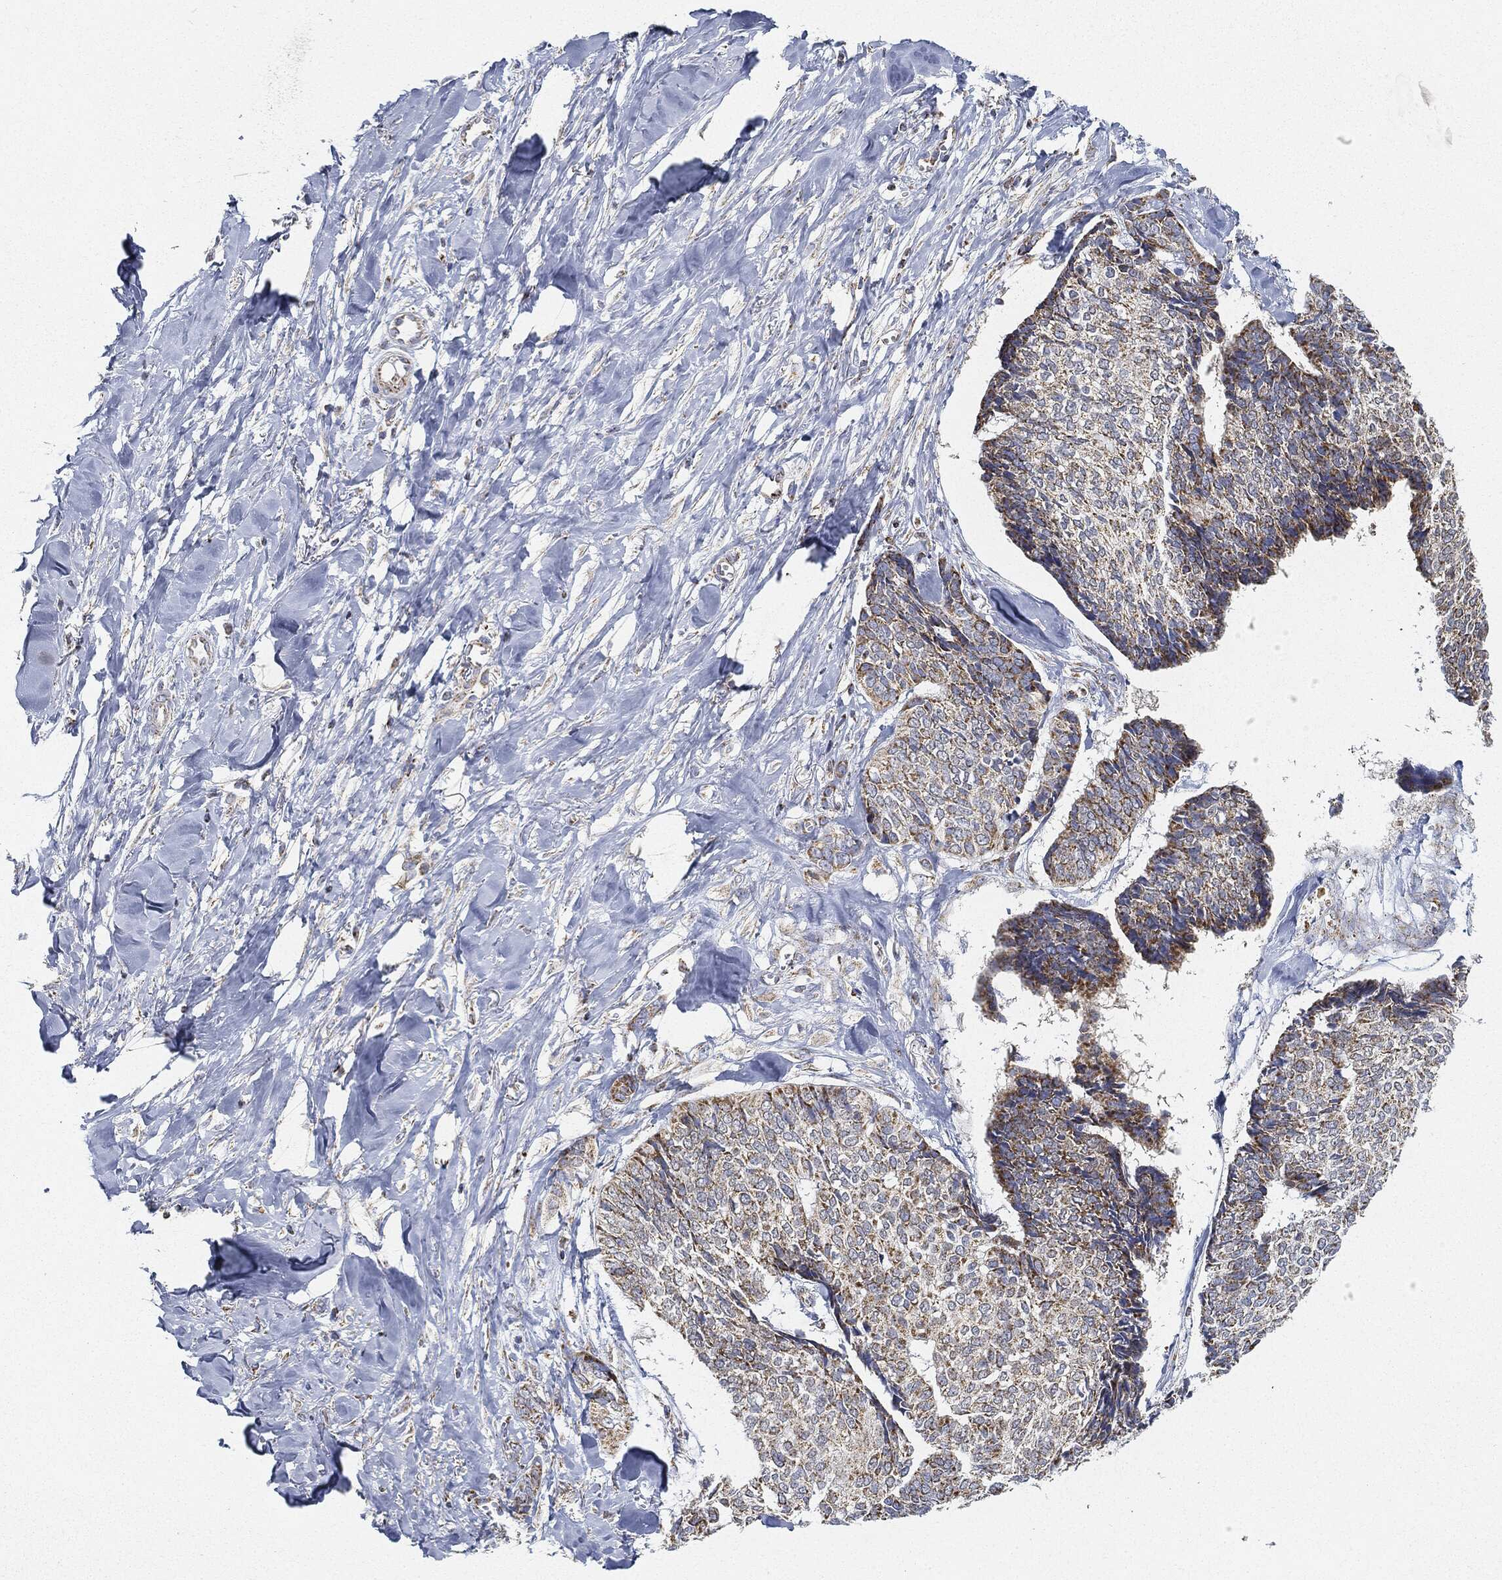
{"staining": {"intensity": "moderate", "quantity": "25%-75%", "location": "cytoplasmic/membranous"}, "tissue": "skin cancer", "cell_type": "Tumor cells", "image_type": "cancer", "snomed": [{"axis": "morphology", "description": "Basal cell carcinoma"}, {"axis": "topography", "description": "Skin"}], "caption": "Protein expression analysis of human skin basal cell carcinoma reveals moderate cytoplasmic/membranous expression in approximately 25%-75% of tumor cells. (Brightfield microscopy of DAB IHC at high magnification).", "gene": "CAPN15", "patient": {"sex": "male", "age": 86}}